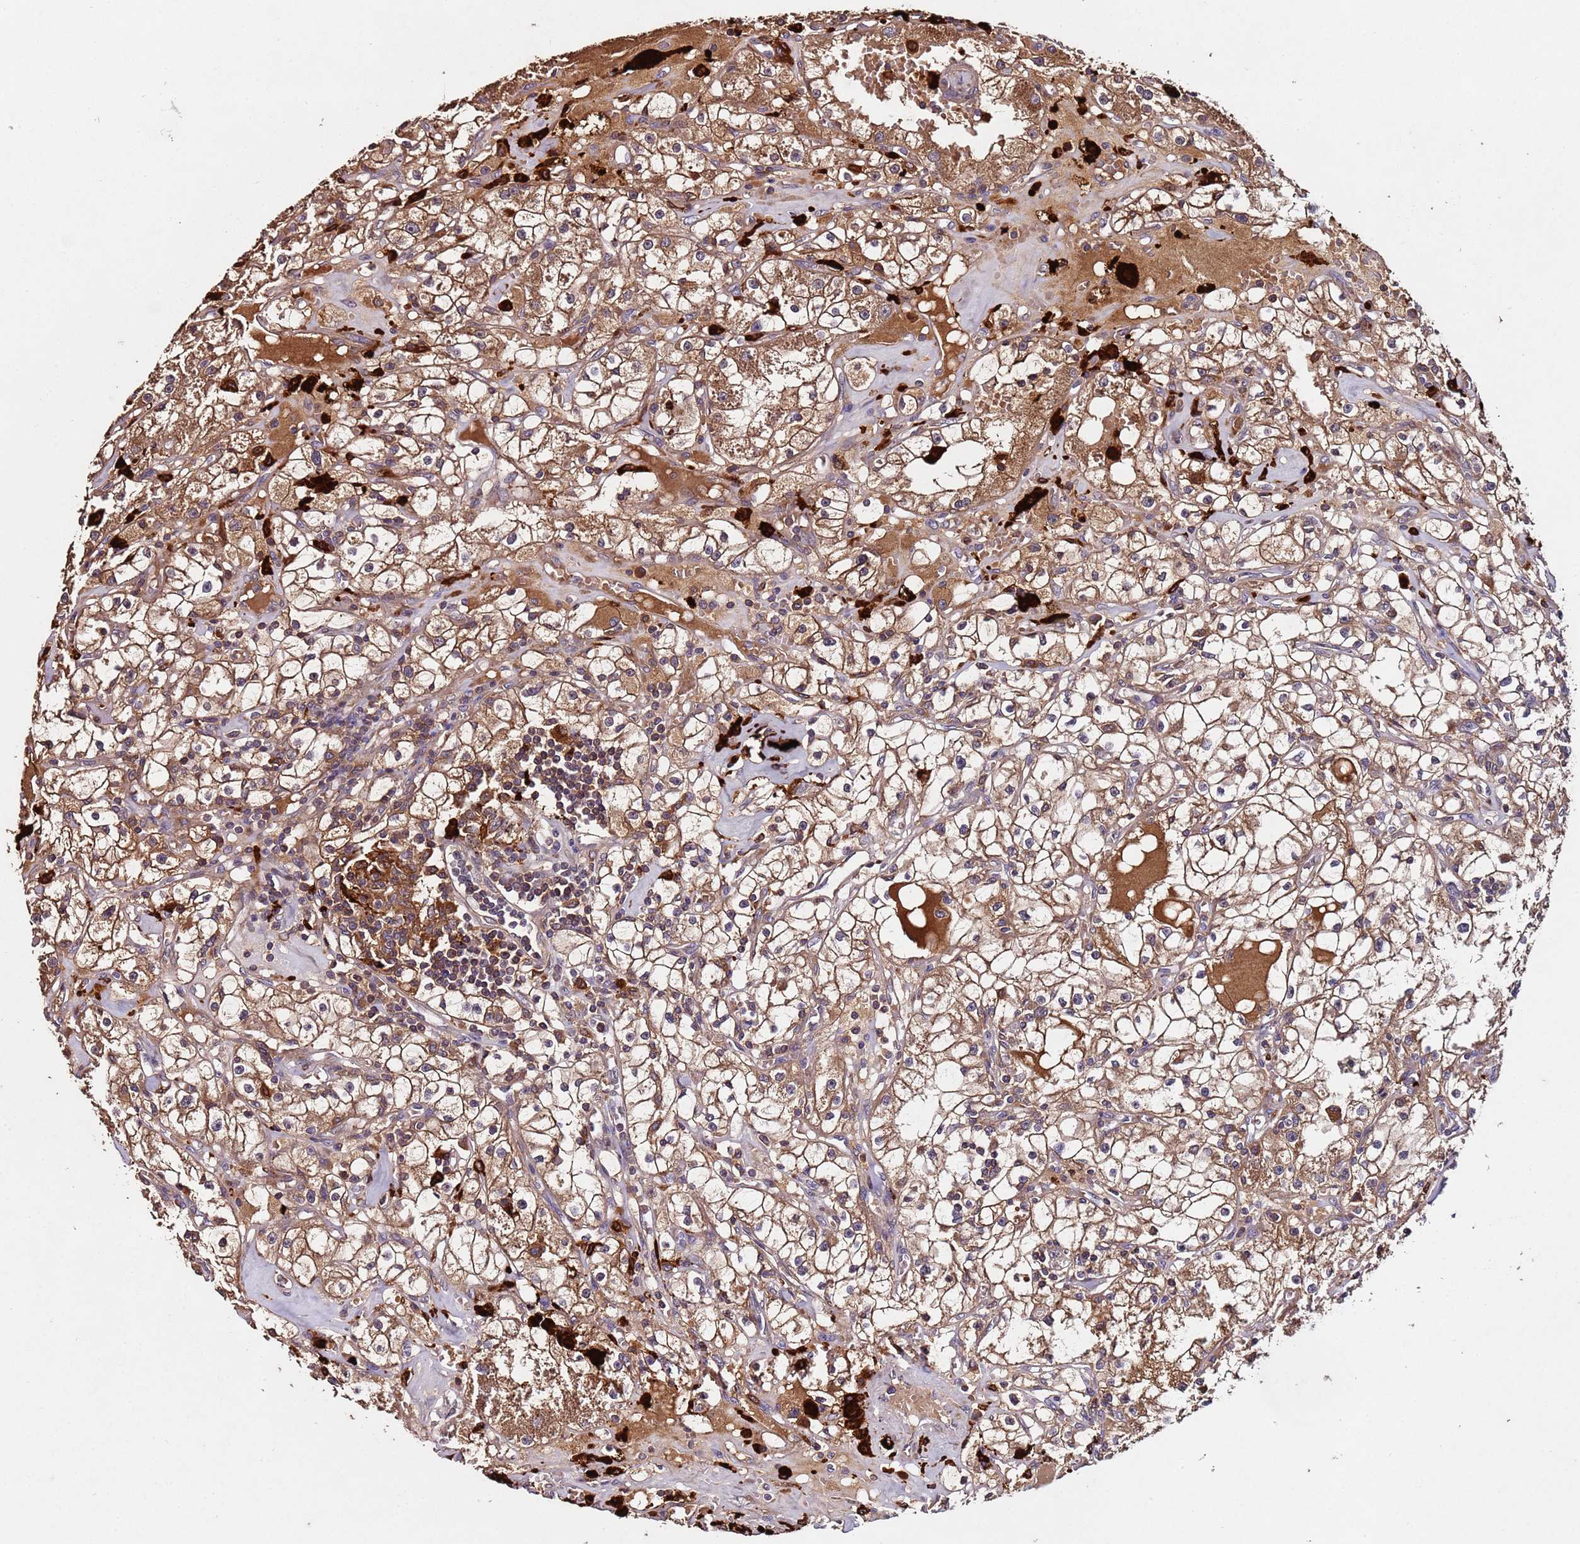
{"staining": {"intensity": "moderate", "quantity": ">75%", "location": "cytoplasmic/membranous"}, "tissue": "renal cancer", "cell_type": "Tumor cells", "image_type": "cancer", "snomed": [{"axis": "morphology", "description": "Adenocarcinoma, NOS"}, {"axis": "topography", "description": "Kidney"}], "caption": "IHC of renal cancer reveals medium levels of moderate cytoplasmic/membranous staining in approximately >75% of tumor cells. The staining is performed using DAB (3,3'-diaminobenzidine) brown chromogen to label protein expression. The nuclei are counter-stained blue using hematoxylin.", "gene": "RPS15A", "patient": {"sex": "male", "age": 56}}